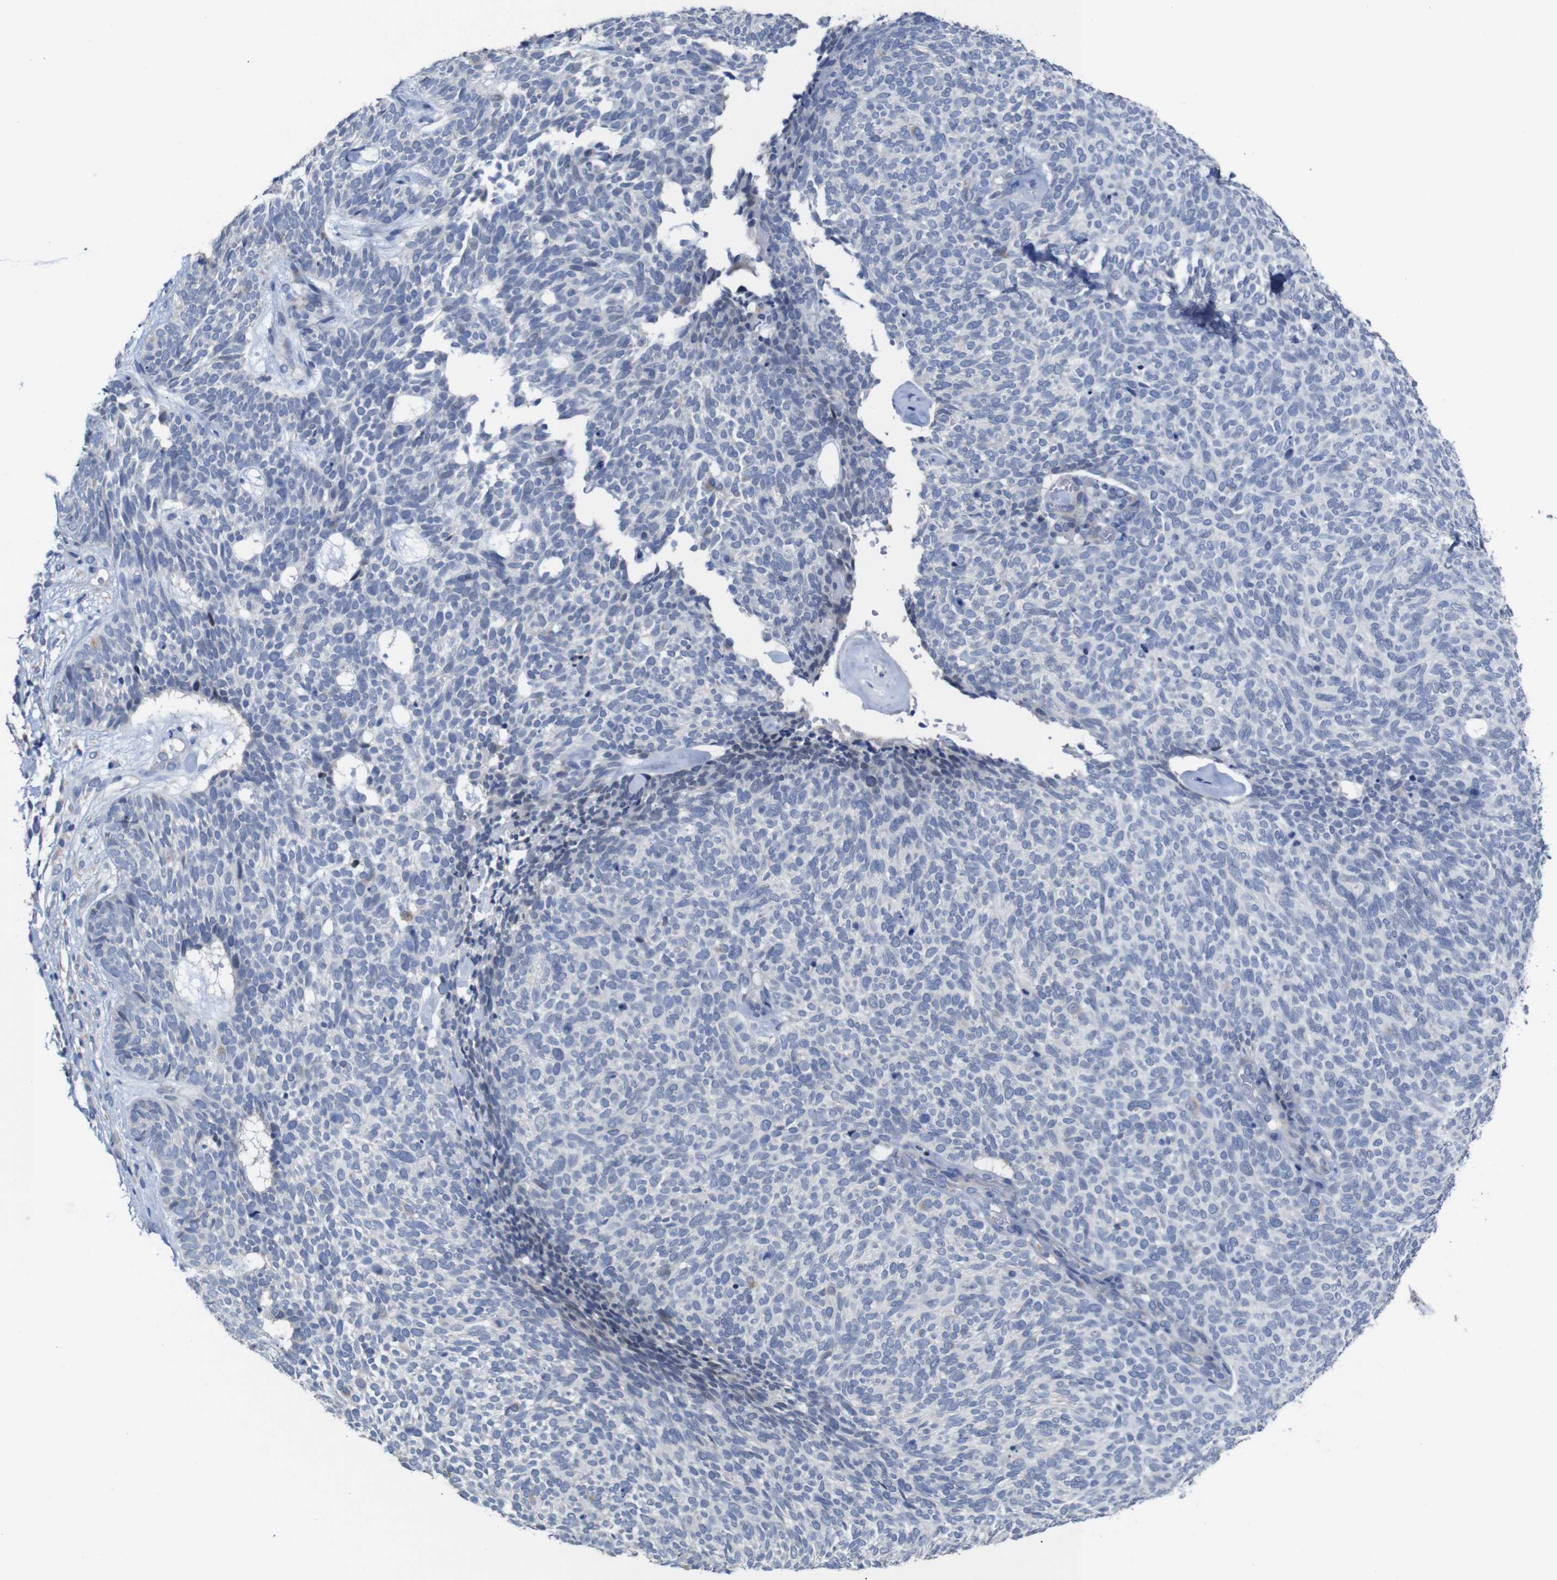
{"staining": {"intensity": "negative", "quantity": "none", "location": "none"}, "tissue": "skin cancer", "cell_type": "Tumor cells", "image_type": "cancer", "snomed": [{"axis": "morphology", "description": "Basal cell carcinoma"}, {"axis": "topography", "description": "Skin"}], "caption": "Human skin cancer (basal cell carcinoma) stained for a protein using IHC displays no positivity in tumor cells.", "gene": "TCEAL9", "patient": {"sex": "female", "age": 84}}